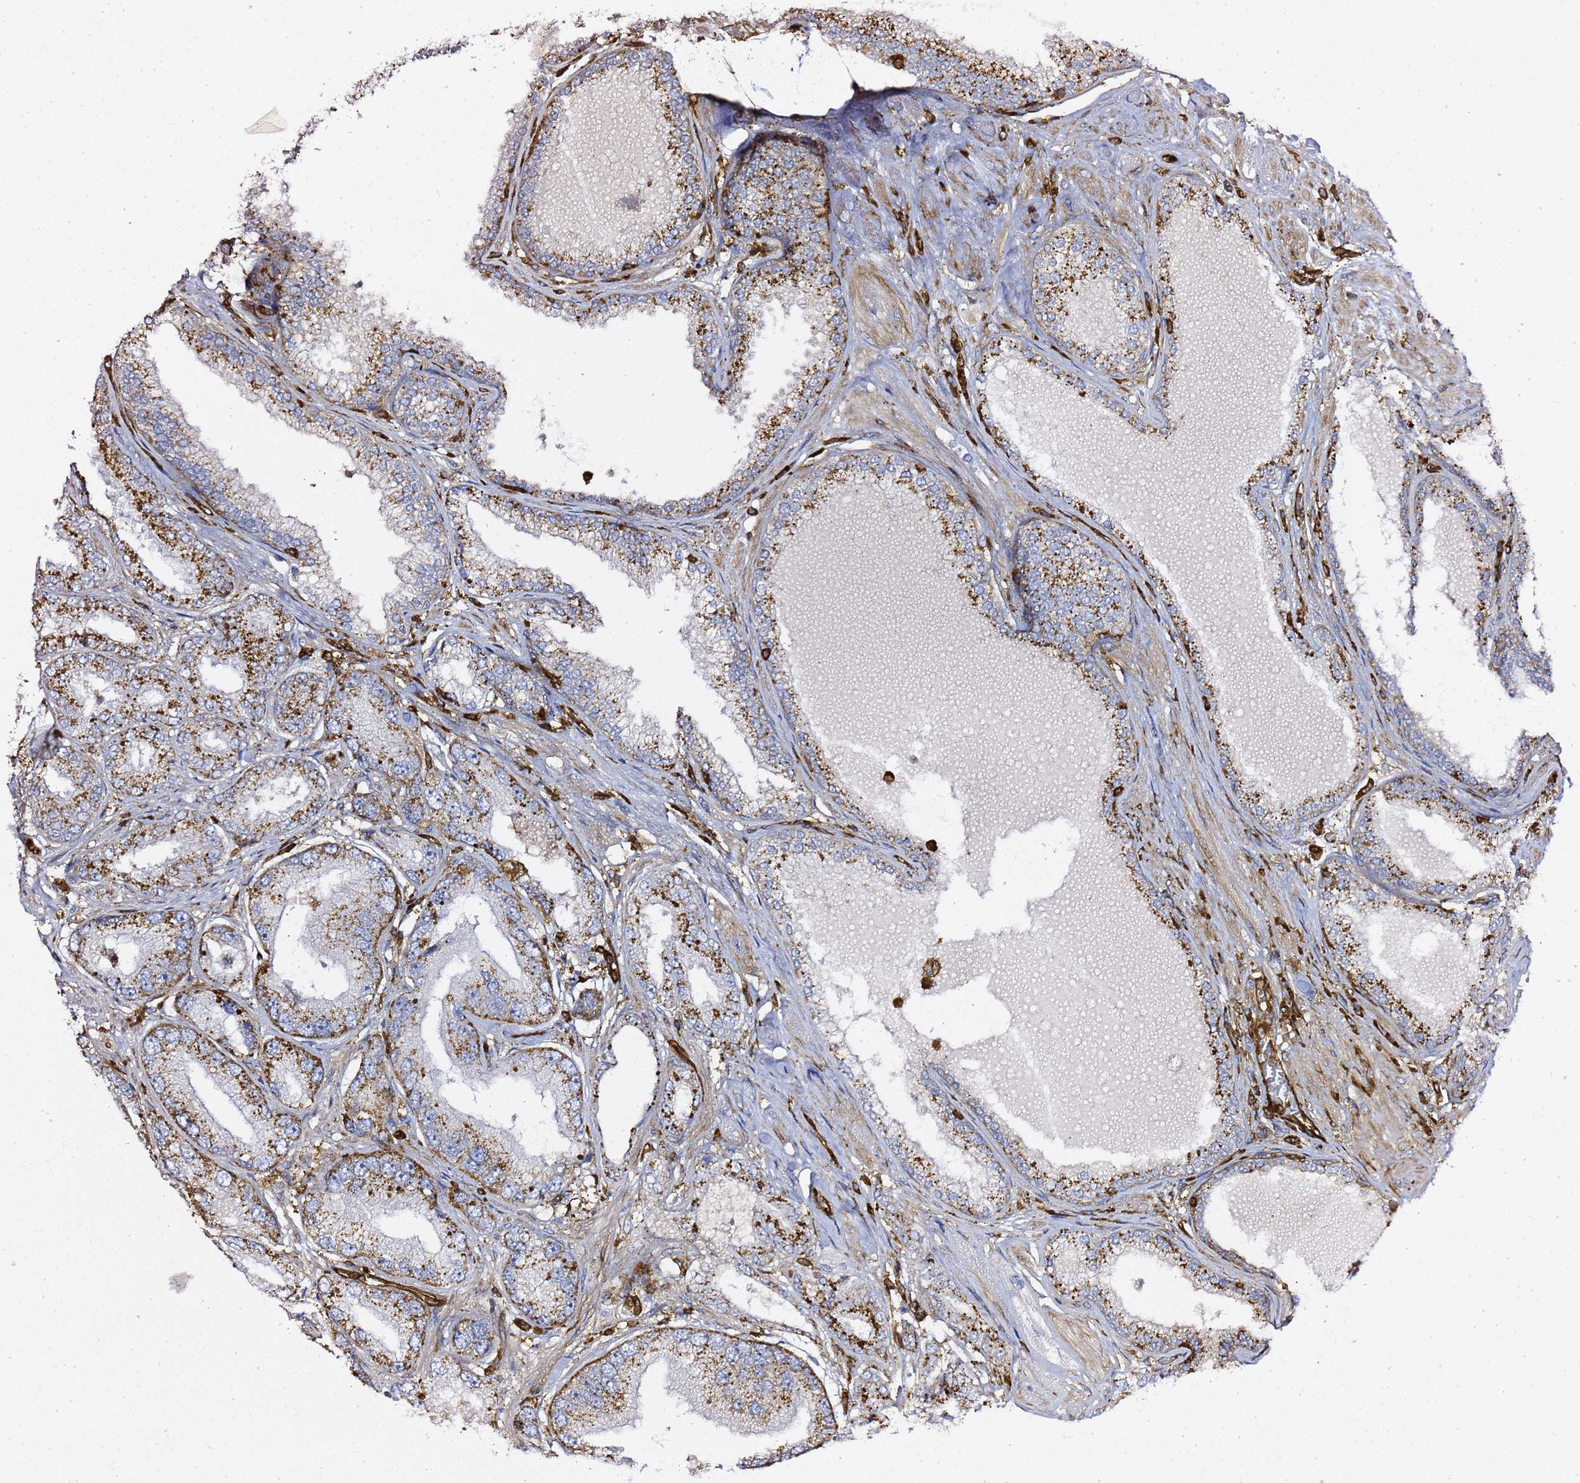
{"staining": {"intensity": "moderate", "quantity": "25%-75%", "location": "cytoplasmic/membranous"}, "tissue": "prostate cancer", "cell_type": "Tumor cells", "image_type": "cancer", "snomed": [{"axis": "morphology", "description": "Adenocarcinoma, High grade"}, {"axis": "topography", "description": "Prostate"}], "caption": "Prostate adenocarcinoma (high-grade) stained with a protein marker exhibits moderate staining in tumor cells.", "gene": "ZBTB8OS", "patient": {"sex": "male", "age": 71}}